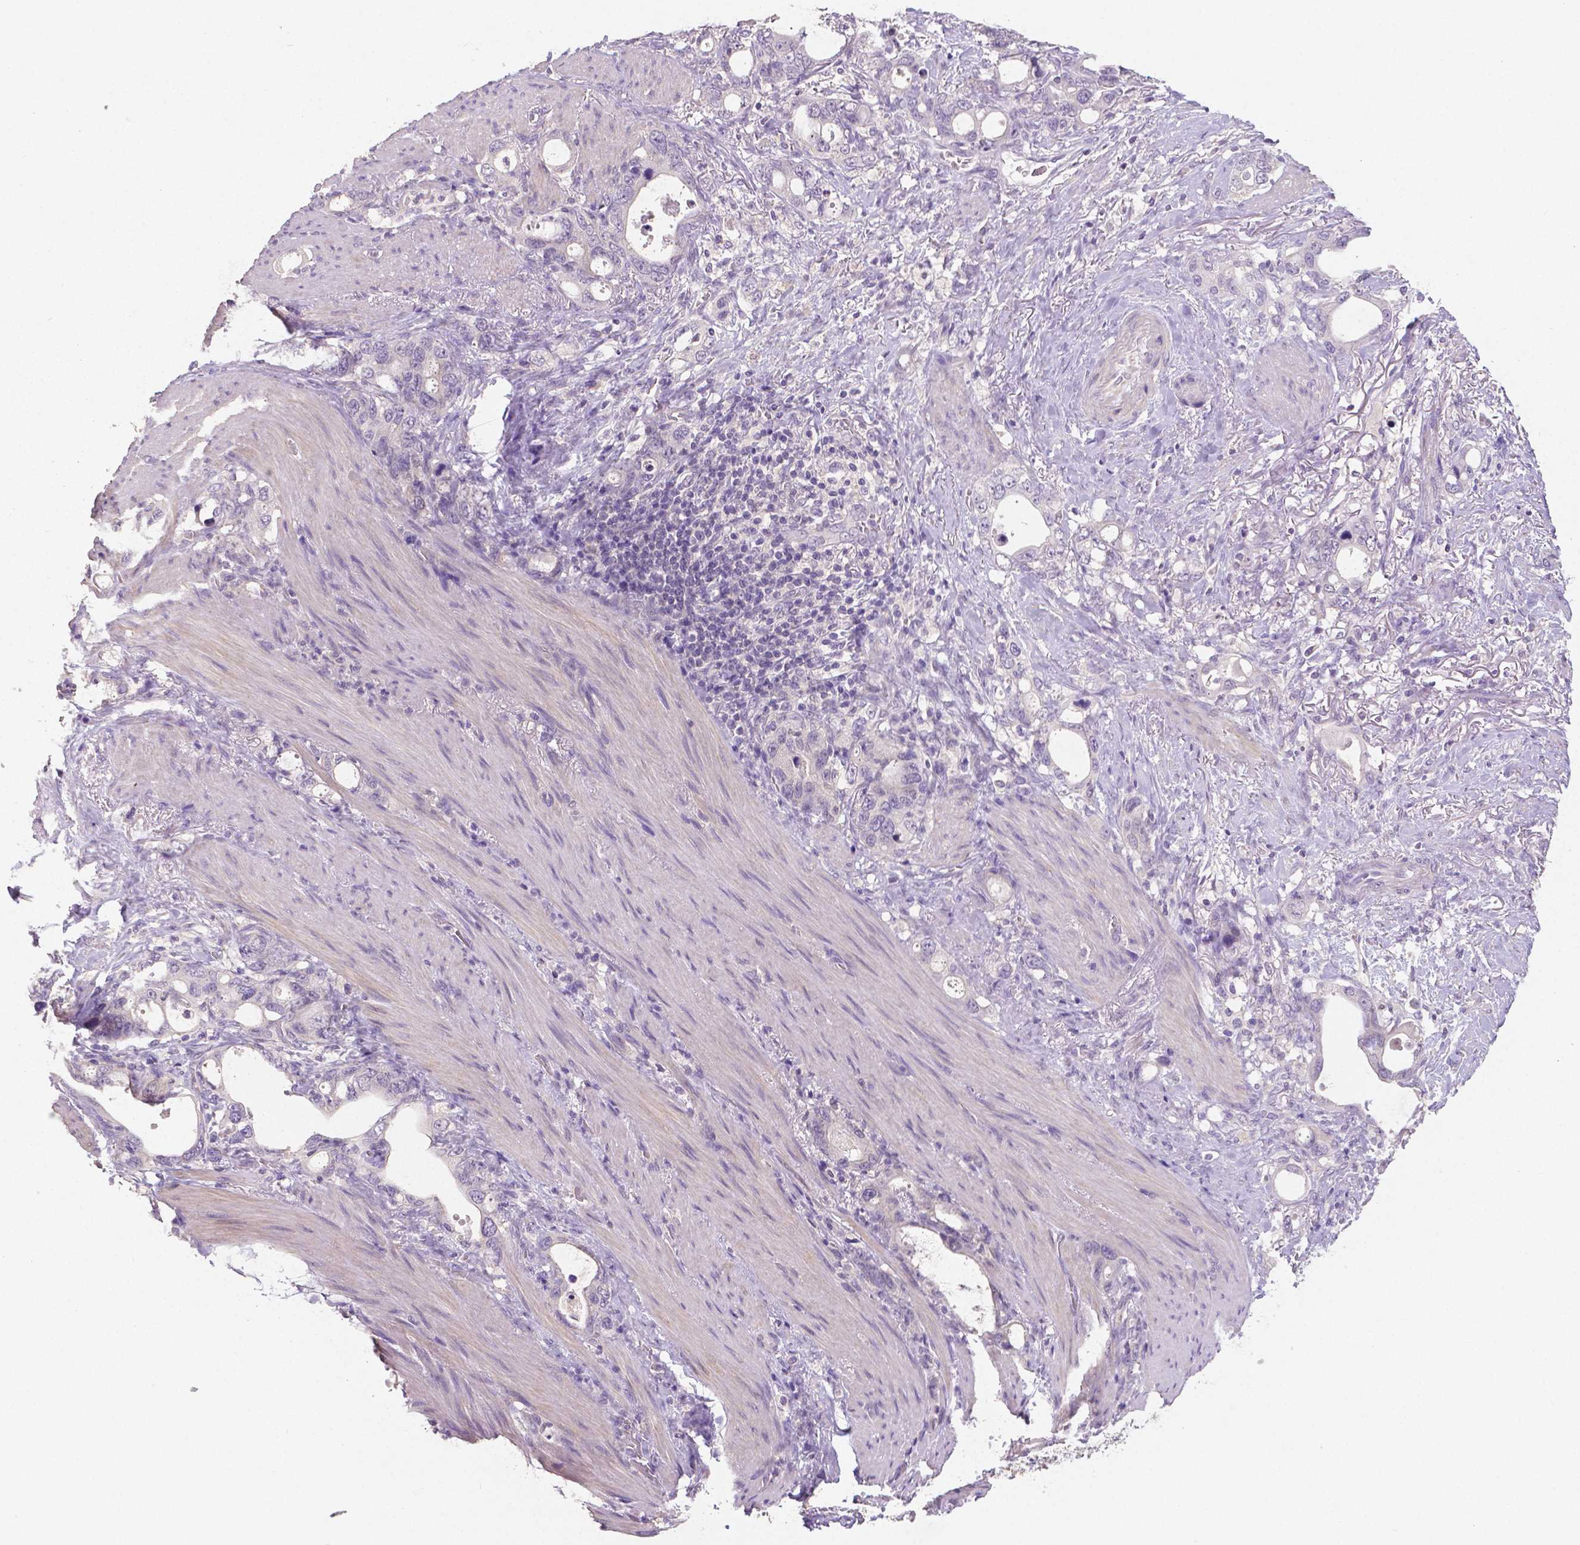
{"staining": {"intensity": "negative", "quantity": "none", "location": "none"}, "tissue": "stomach cancer", "cell_type": "Tumor cells", "image_type": "cancer", "snomed": [{"axis": "morphology", "description": "Adenocarcinoma, NOS"}, {"axis": "topography", "description": "Stomach, upper"}], "caption": "Tumor cells show no significant protein staining in stomach cancer.", "gene": "CRMP1", "patient": {"sex": "male", "age": 74}}